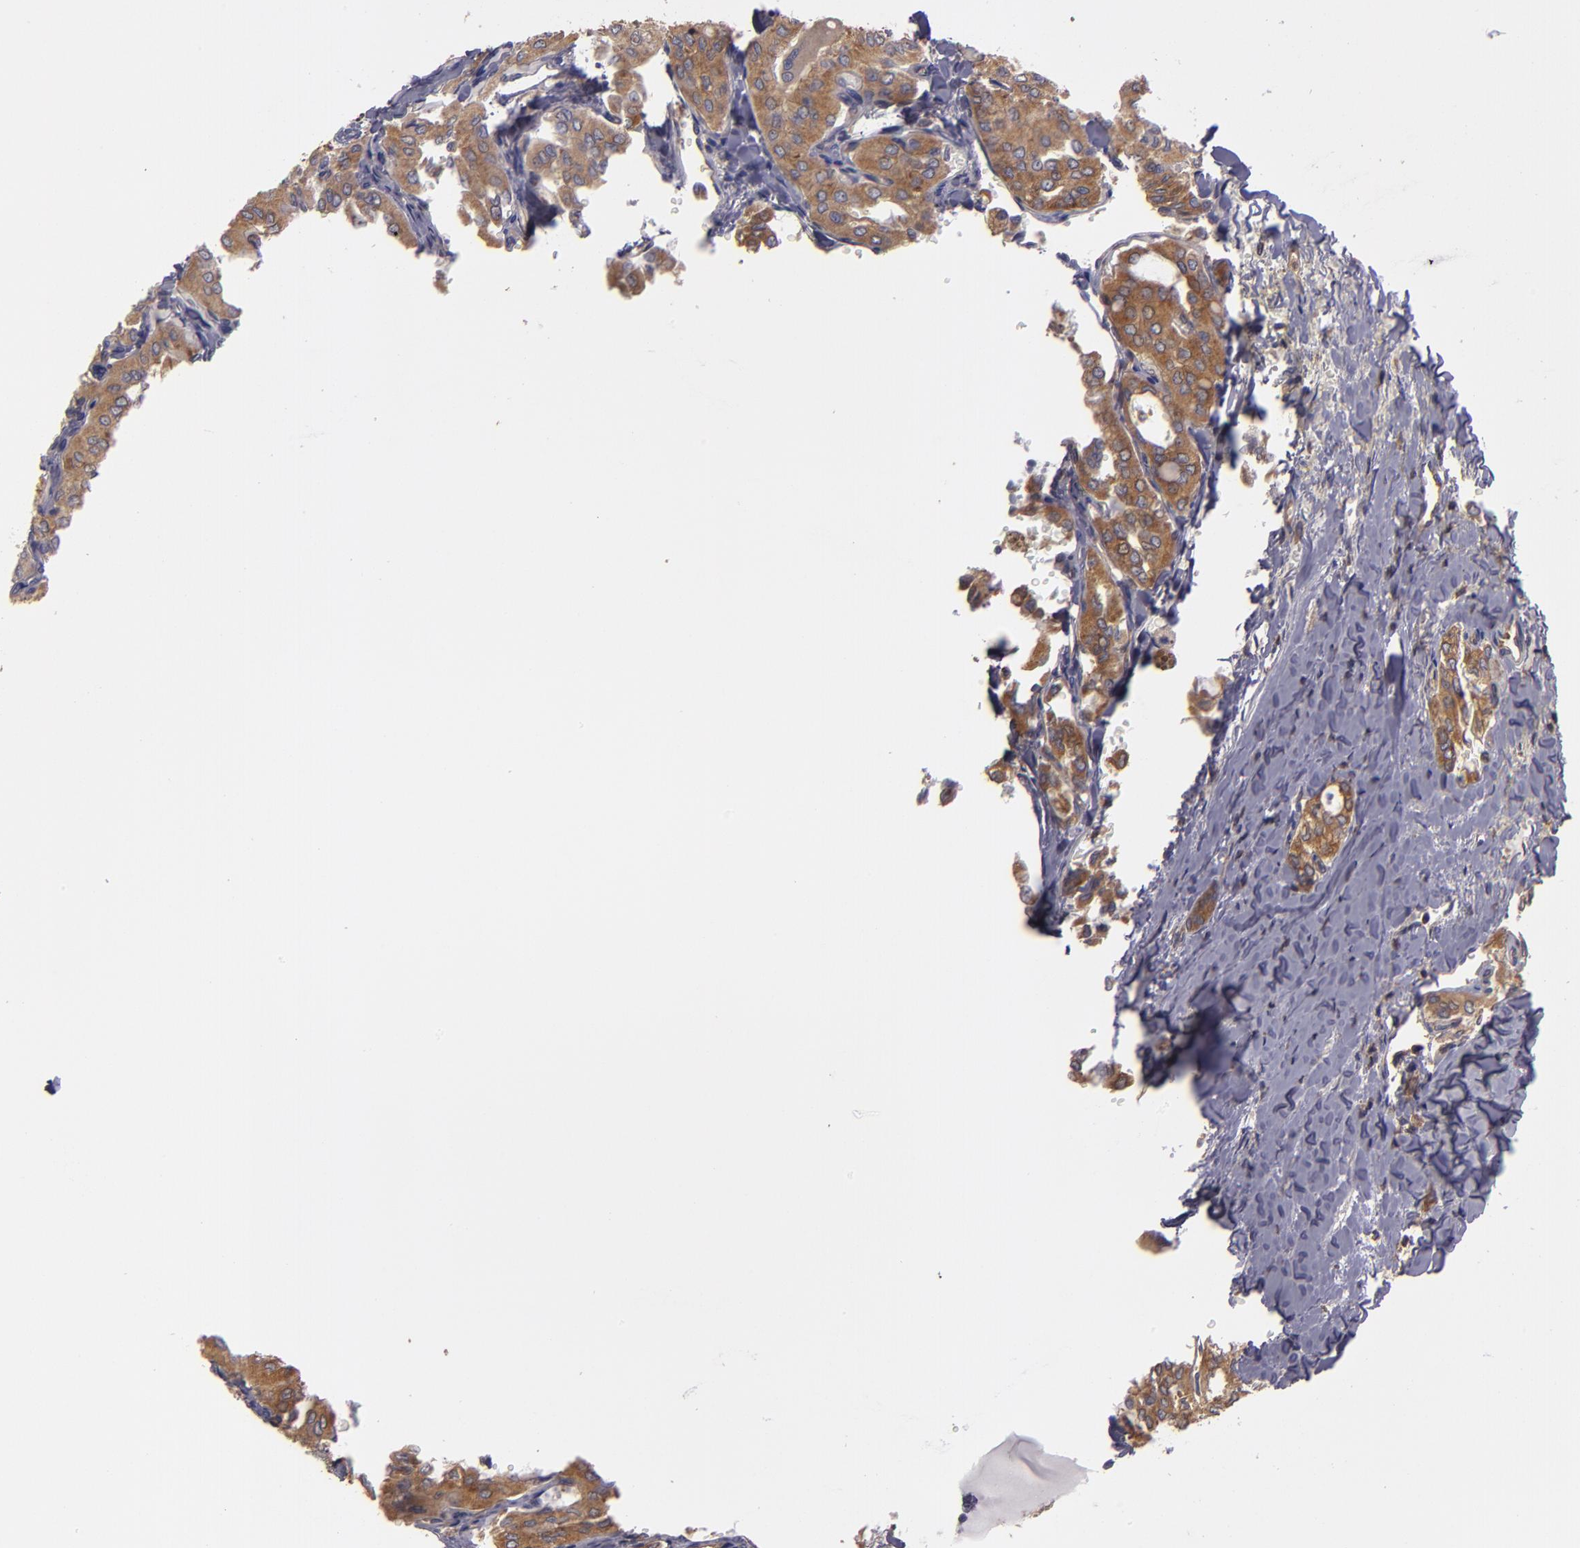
{"staining": {"intensity": "moderate", "quantity": ">75%", "location": "cytoplasmic/membranous"}, "tissue": "thyroid cancer", "cell_type": "Tumor cells", "image_type": "cancer", "snomed": [{"axis": "morphology", "description": "Papillary adenocarcinoma, NOS"}, {"axis": "topography", "description": "Thyroid gland"}], "caption": "High-power microscopy captured an IHC photomicrograph of thyroid papillary adenocarcinoma, revealing moderate cytoplasmic/membranous positivity in about >75% of tumor cells. (DAB (3,3'-diaminobenzidine) IHC with brightfield microscopy, high magnification).", "gene": "CARS1", "patient": {"sex": "male", "age": 20}}